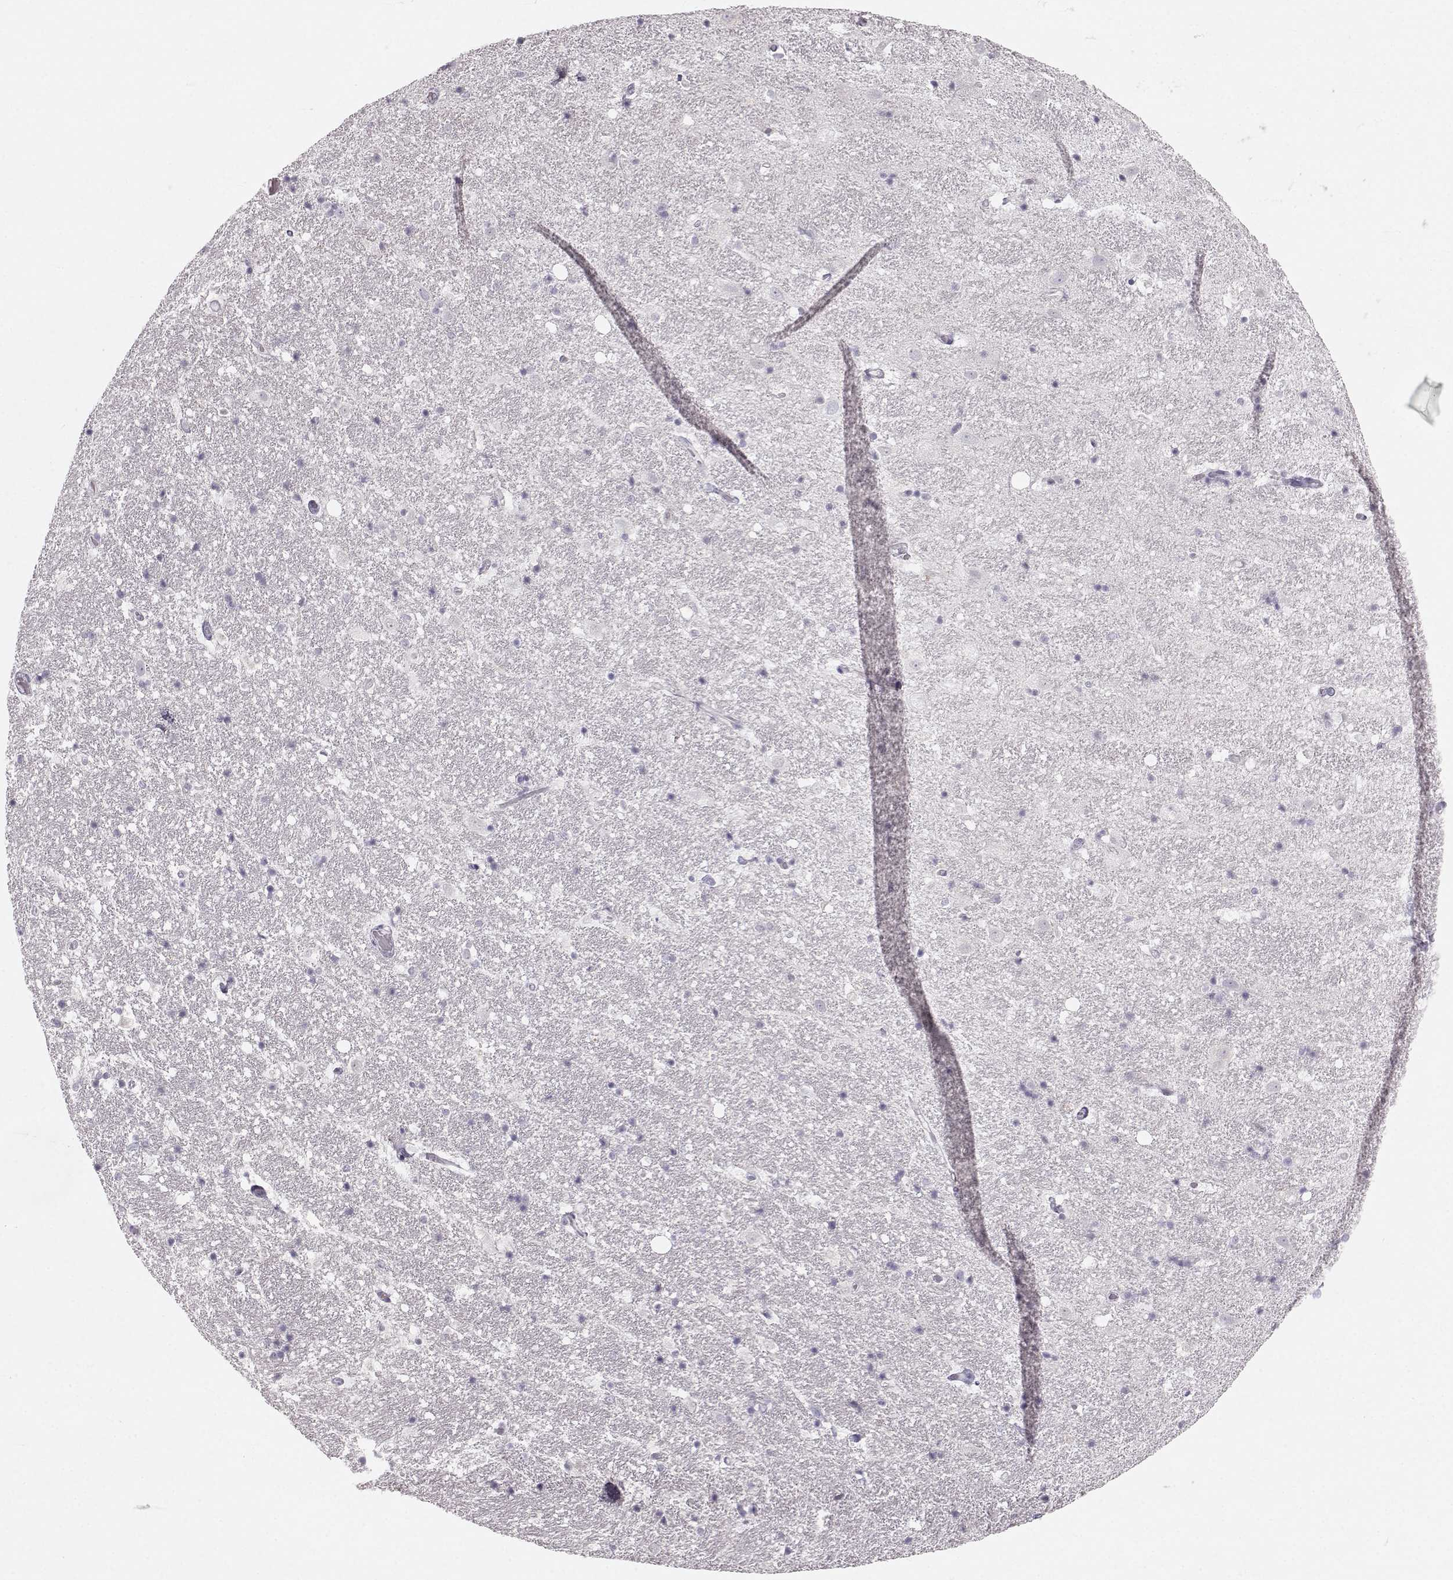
{"staining": {"intensity": "negative", "quantity": "none", "location": "none"}, "tissue": "hippocampus", "cell_type": "Glial cells", "image_type": "normal", "snomed": [{"axis": "morphology", "description": "Normal tissue, NOS"}, {"axis": "topography", "description": "Hippocampus"}], "caption": "Immunohistochemistry (IHC) histopathology image of normal hippocampus stained for a protein (brown), which displays no positivity in glial cells.", "gene": "OIP5", "patient": {"sex": "male", "age": 49}}